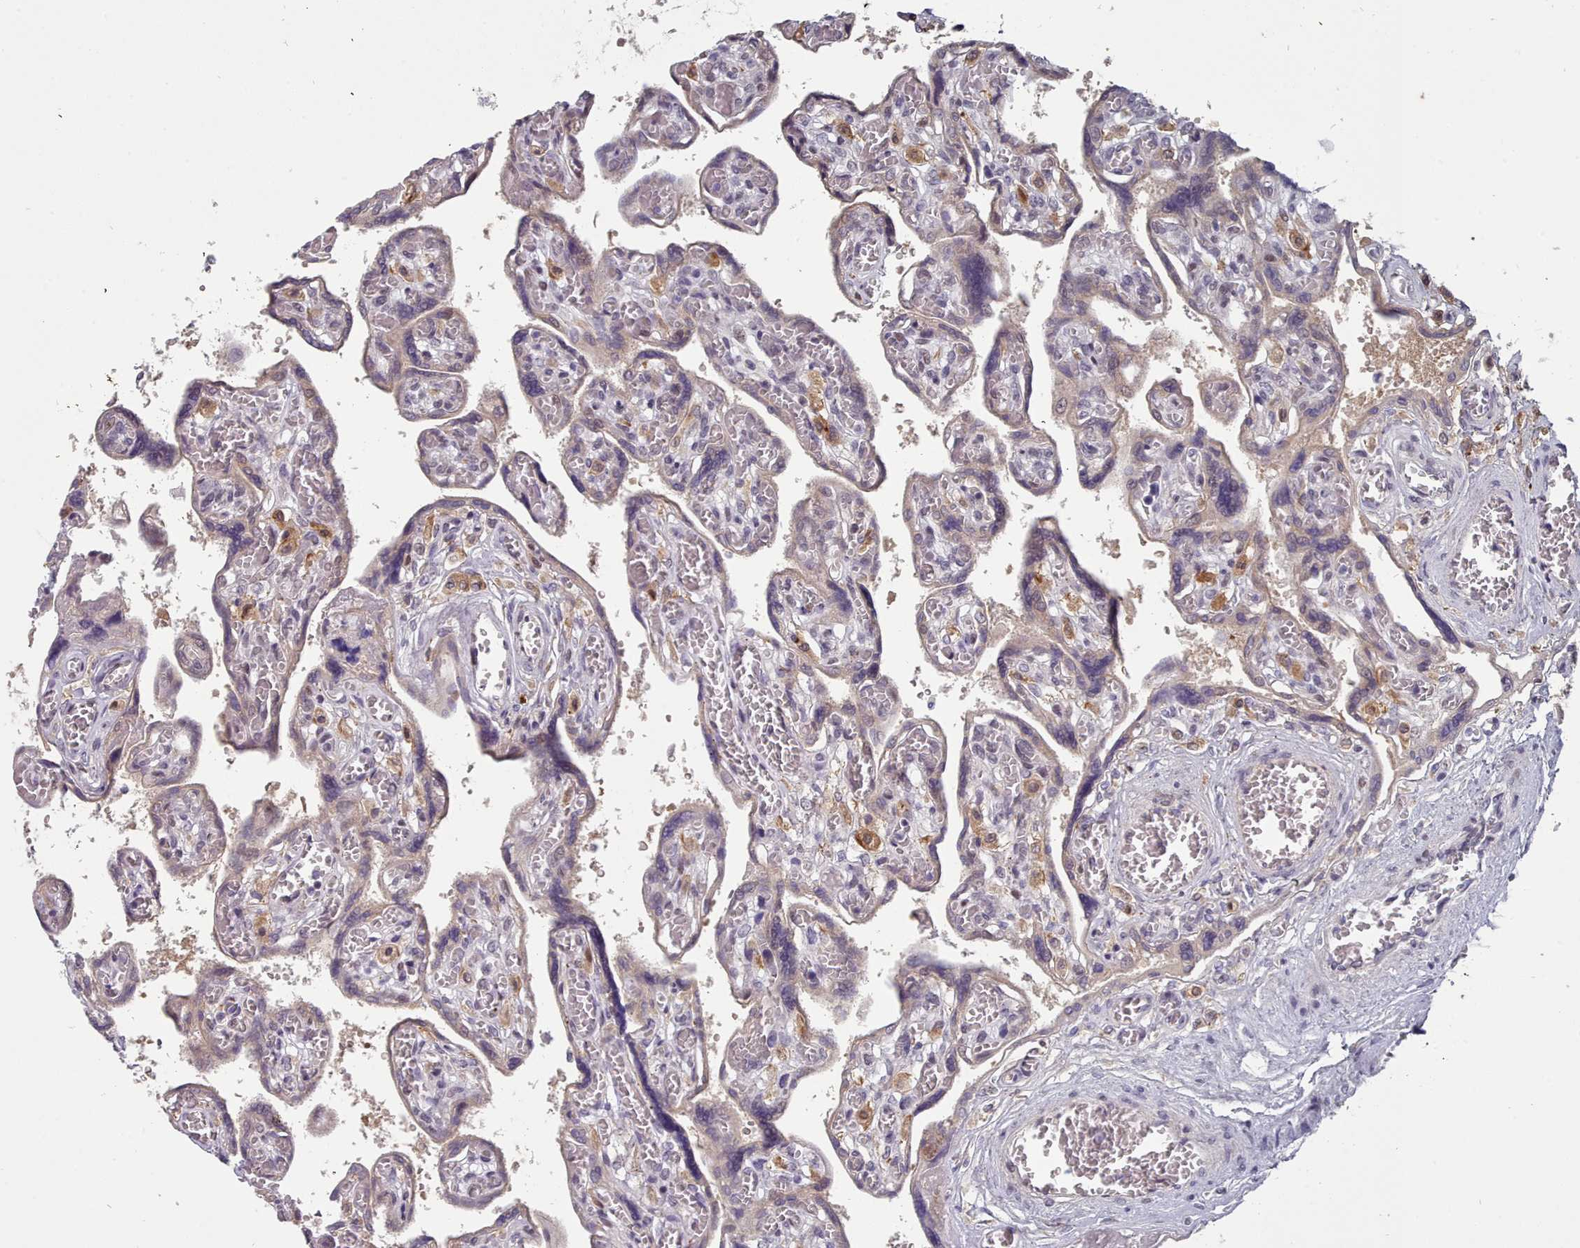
{"staining": {"intensity": "moderate", "quantity": "<25%", "location": "nuclear"}, "tissue": "placenta", "cell_type": "Trophoblastic cells", "image_type": "normal", "snomed": [{"axis": "morphology", "description": "Normal tissue, NOS"}, {"axis": "topography", "description": "Placenta"}], "caption": "The image demonstrates a brown stain indicating the presence of a protein in the nuclear of trophoblastic cells in placenta. (DAB (3,3'-diaminobenzidine) = brown stain, brightfield microscopy at high magnification).", "gene": "GINS1", "patient": {"sex": "female", "age": 39}}